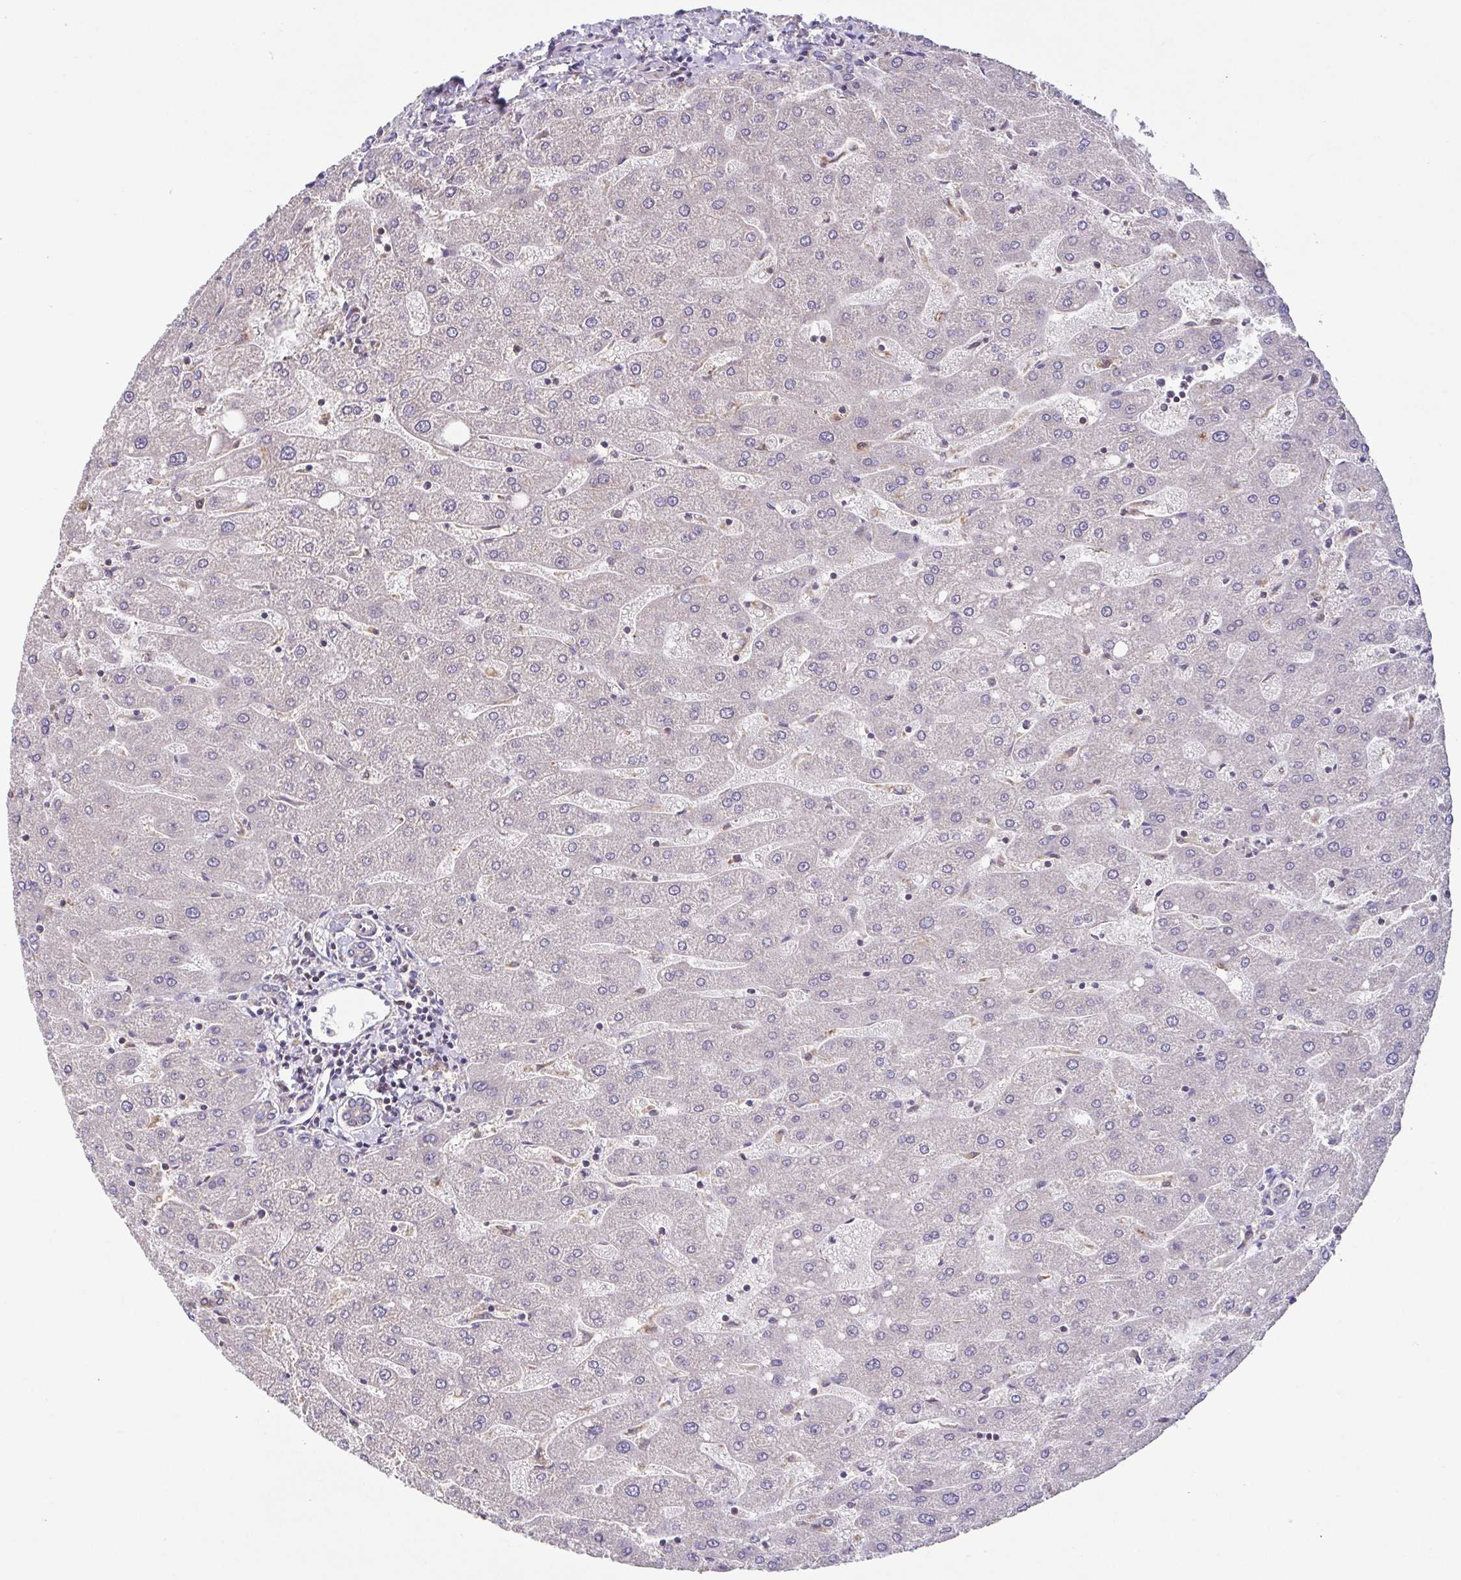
{"staining": {"intensity": "negative", "quantity": "none", "location": "none"}, "tissue": "liver", "cell_type": "Cholangiocytes", "image_type": "normal", "snomed": [{"axis": "morphology", "description": "Normal tissue, NOS"}, {"axis": "topography", "description": "Liver"}], "caption": "This histopathology image is of unremarkable liver stained with immunohistochemistry to label a protein in brown with the nuclei are counter-stained blue. There is no staining in cholangiocytes.", "gene": "DIP2B", "patient": {"sex": "male", "age": 67}}